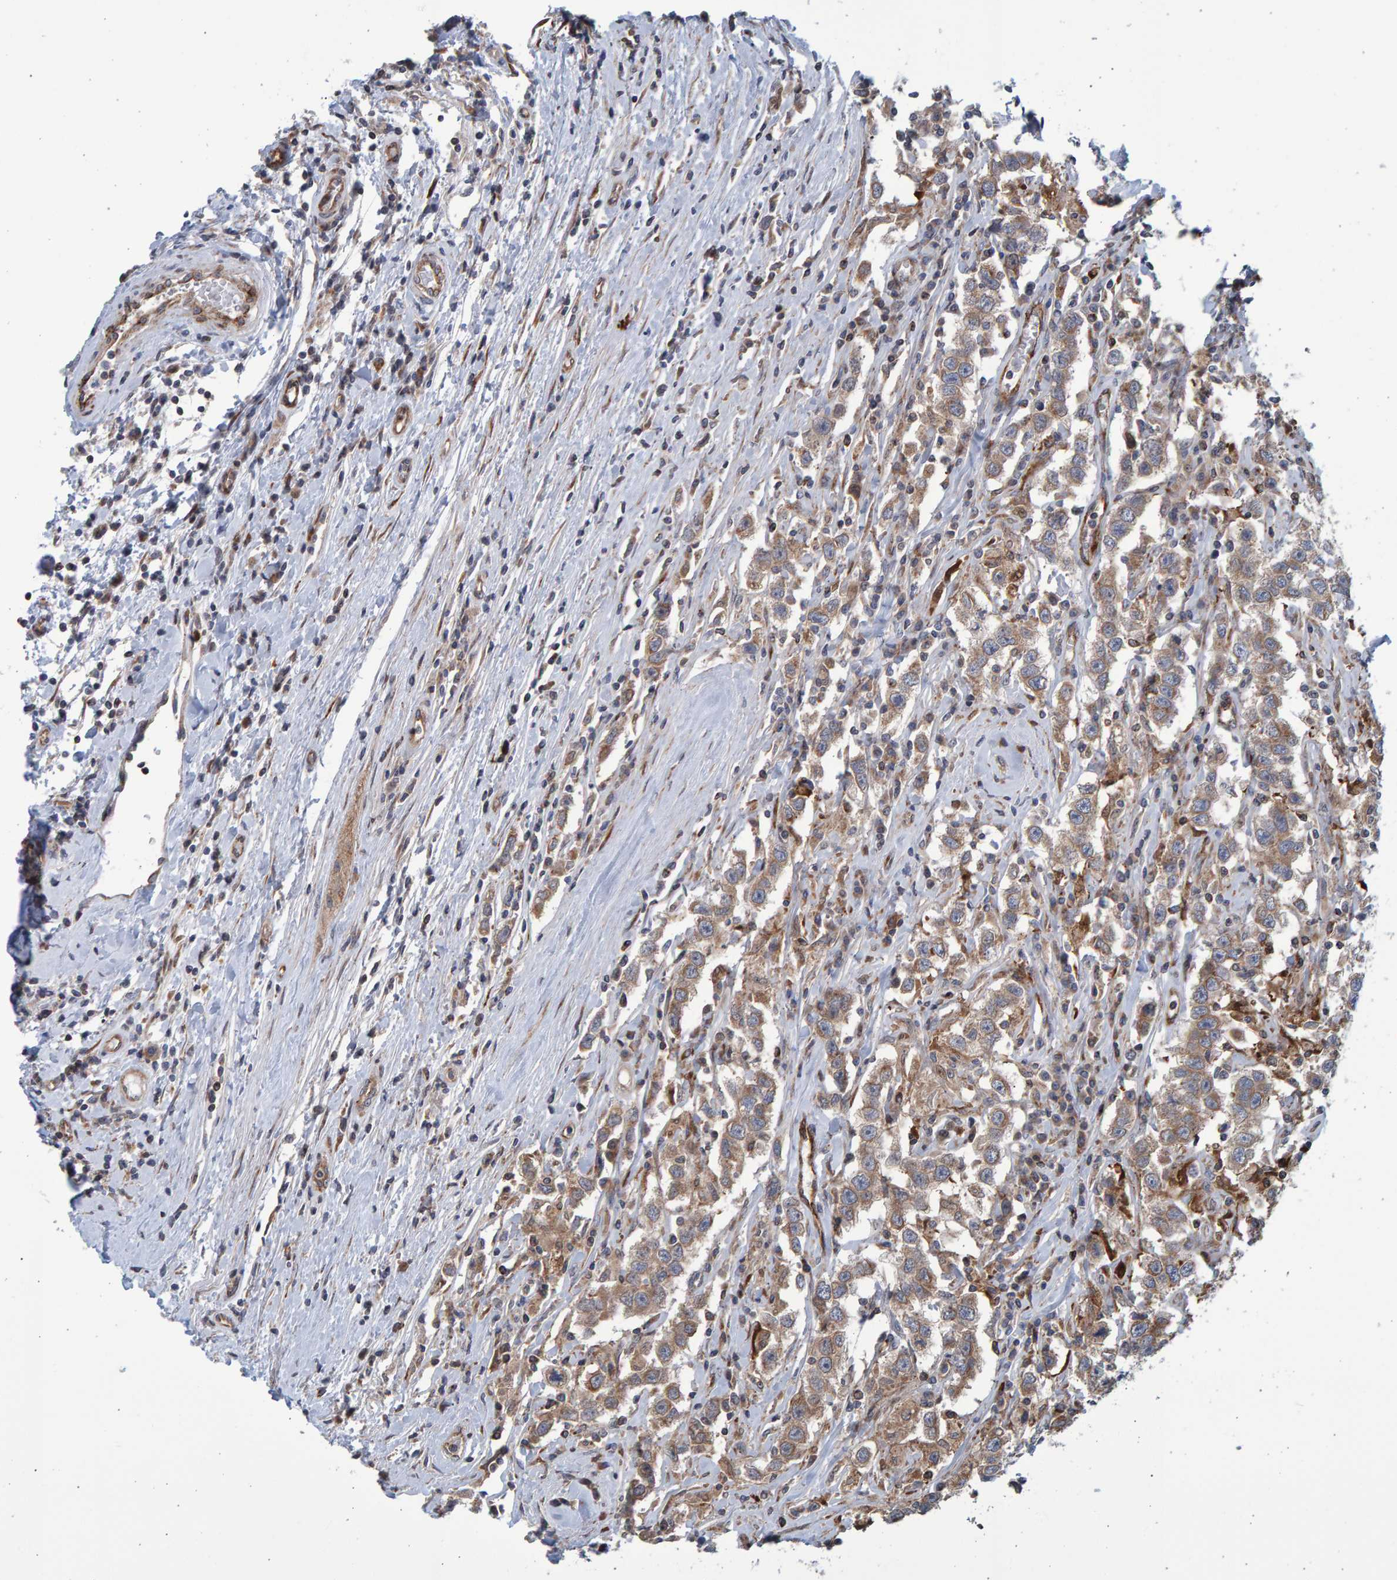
{"staining": {"intensity": "weak", "quantity": ">75%", "location": "cytoplasmic/membranous"}, "tissue": "testis cancer", "cell_type": "Tumor cells", "image_type": "cancer", "snomed": [{"axis": "morphology", "description": "Seminoma, NOS"}, {"axis": "topography", "description": "Testis"}], "caption": "About >75% of tumor cells in testis seminoma reveal weak cytoplasmic/membranous protein positivity as visualized by brown immunohistochemical staining.", "gene": "LRBA", "patient": {"sex": "male", "age": 41}}